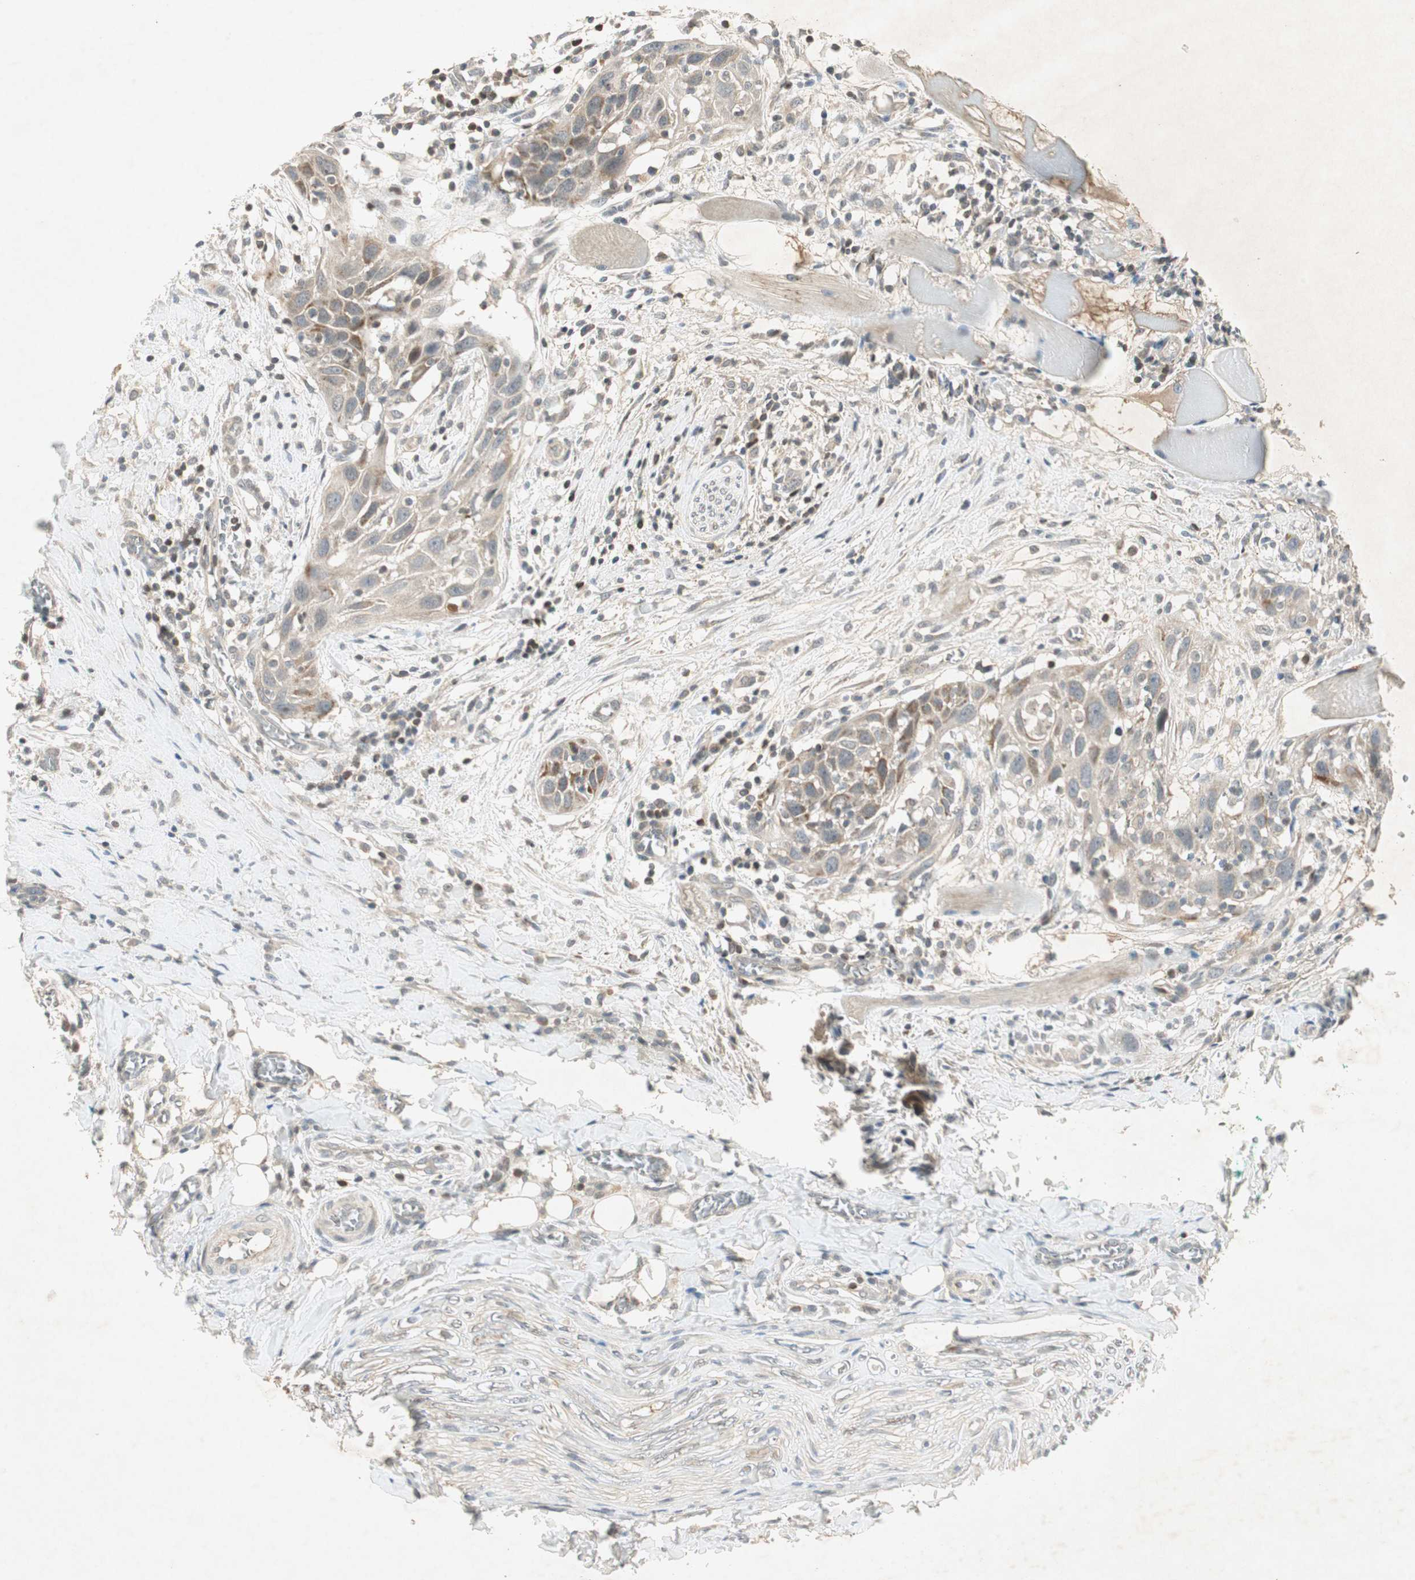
{"staining": {"intensity": "weak", "quantity": ">75%", "location": "cytoplasmic/membranous"}, "tissue": "head and neck cancer", "cell_type": "Tumor cells", "image_type": "cancer", "snomed": [{"axis": "morphology", "description": "Normal tissue, NOS"}, {"axis": "morphology", "description": "Squamous cell carcinoma, NOS"}, {"axis": "topography", "description": "Oral tissue"}, {"axis": "topography", "description": "Head-Neck"}], "caption": "Weak cytoplasmic/membranous protein positivity is appreciated in approximately >75% of tumor cells in head and neck squamous cell carcinoma.", "gene": "USP2", "patient": {"sex": "female", "age": 50}}